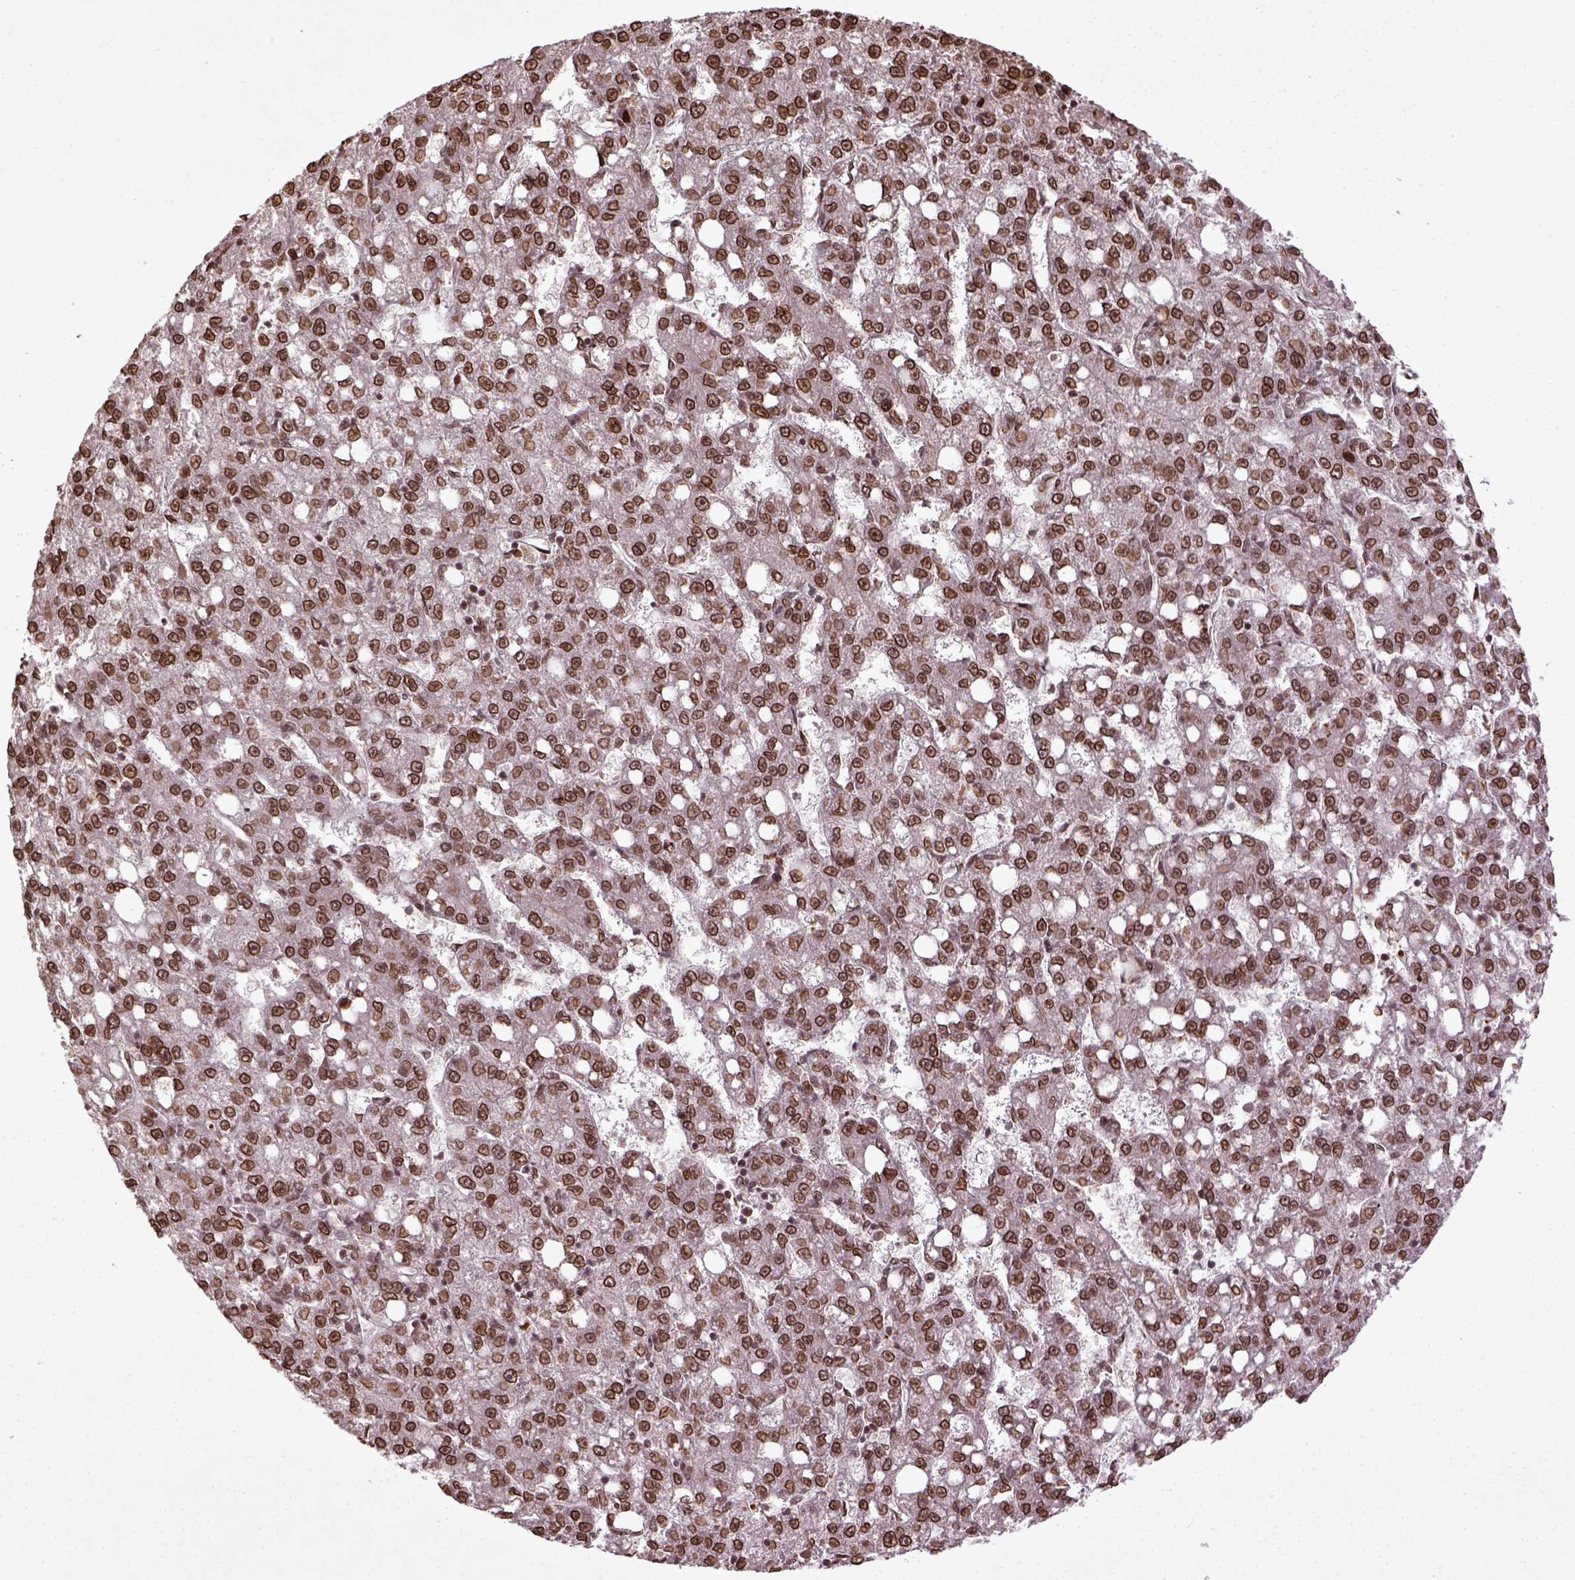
{"staining": {"intensity": "moderate", "quantity": ">75%", "location": "nuclear"}, "tissue": "liver cancer", "cell_type": "Tumor cells", "image_type": "cancer", "snomed": [{"axis": "morphology", "description": "Carcinoma, Hepatocellular, NOS"}, {"axis": "topography", "description": "Liver"}], "caption": "The image displays a brown stain indicating the presence of a protein in the nuclear of tumor cells in liver cancer. (Brightfield microscopy of DAB IHC at high magnification).", "gene": "BANF1", "patient": {"sex": "female", "age": 65}}